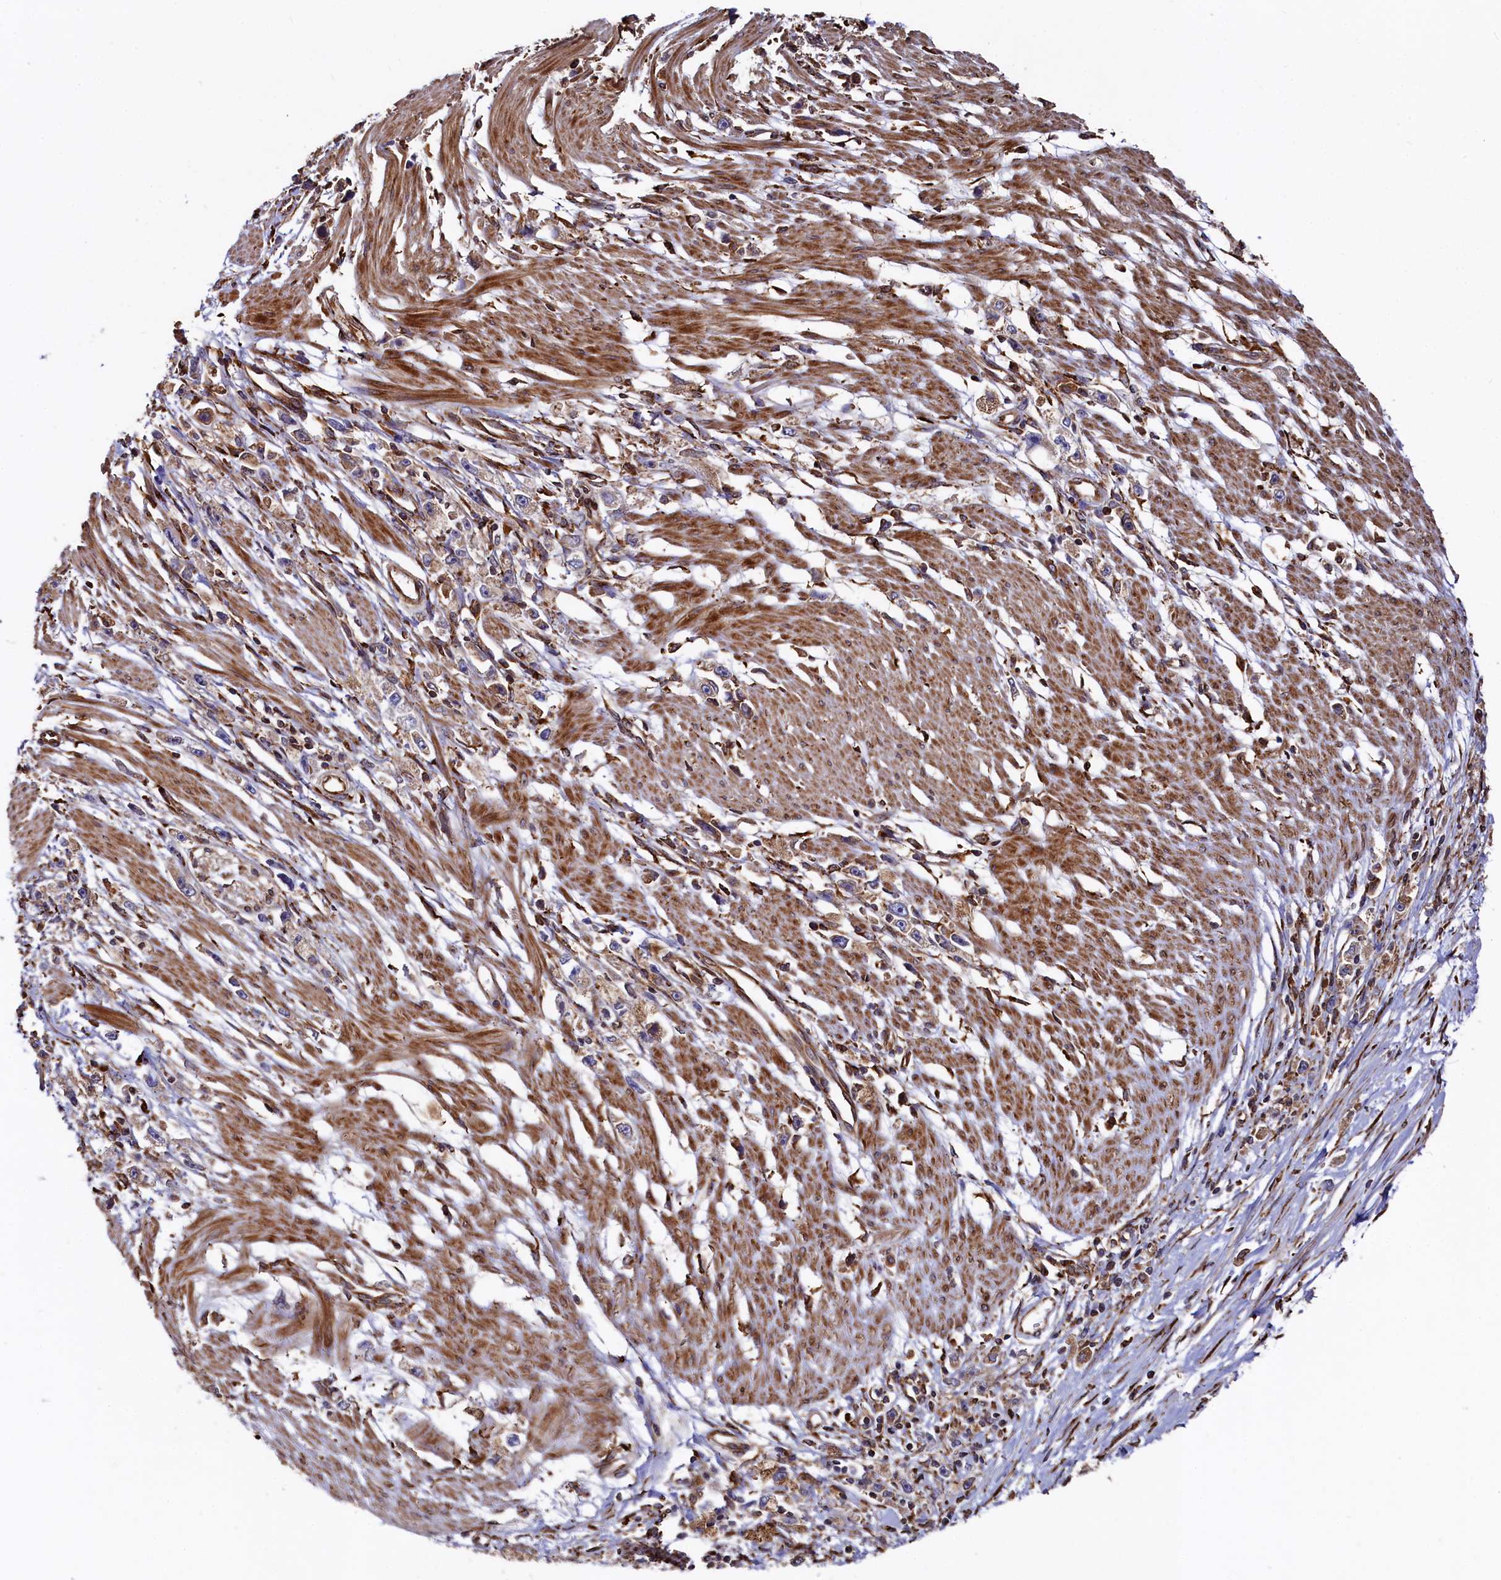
{"staining": {"intensity": "moderate", "quantity": "<25%", "location": "cytoplasmic/membranous"}, "tissue": "stomach cancer", "cell_type": "Tumor cells", "image_type": "cancer", "snomed": [{"axis": "morphology", "description": "Adenocarcinoma, NOS"}, {"axis": "topography", "description": "Stomach"}], "caption": "About <25% of tumor cells in human stomach adenocarcinoma reveal moderate cytoplasmic/membranous protein positivity as visualized by brown immunohistochemical staining.", "gene": "NEURL1B", "patient": {"sex": "female", "age": 59}}